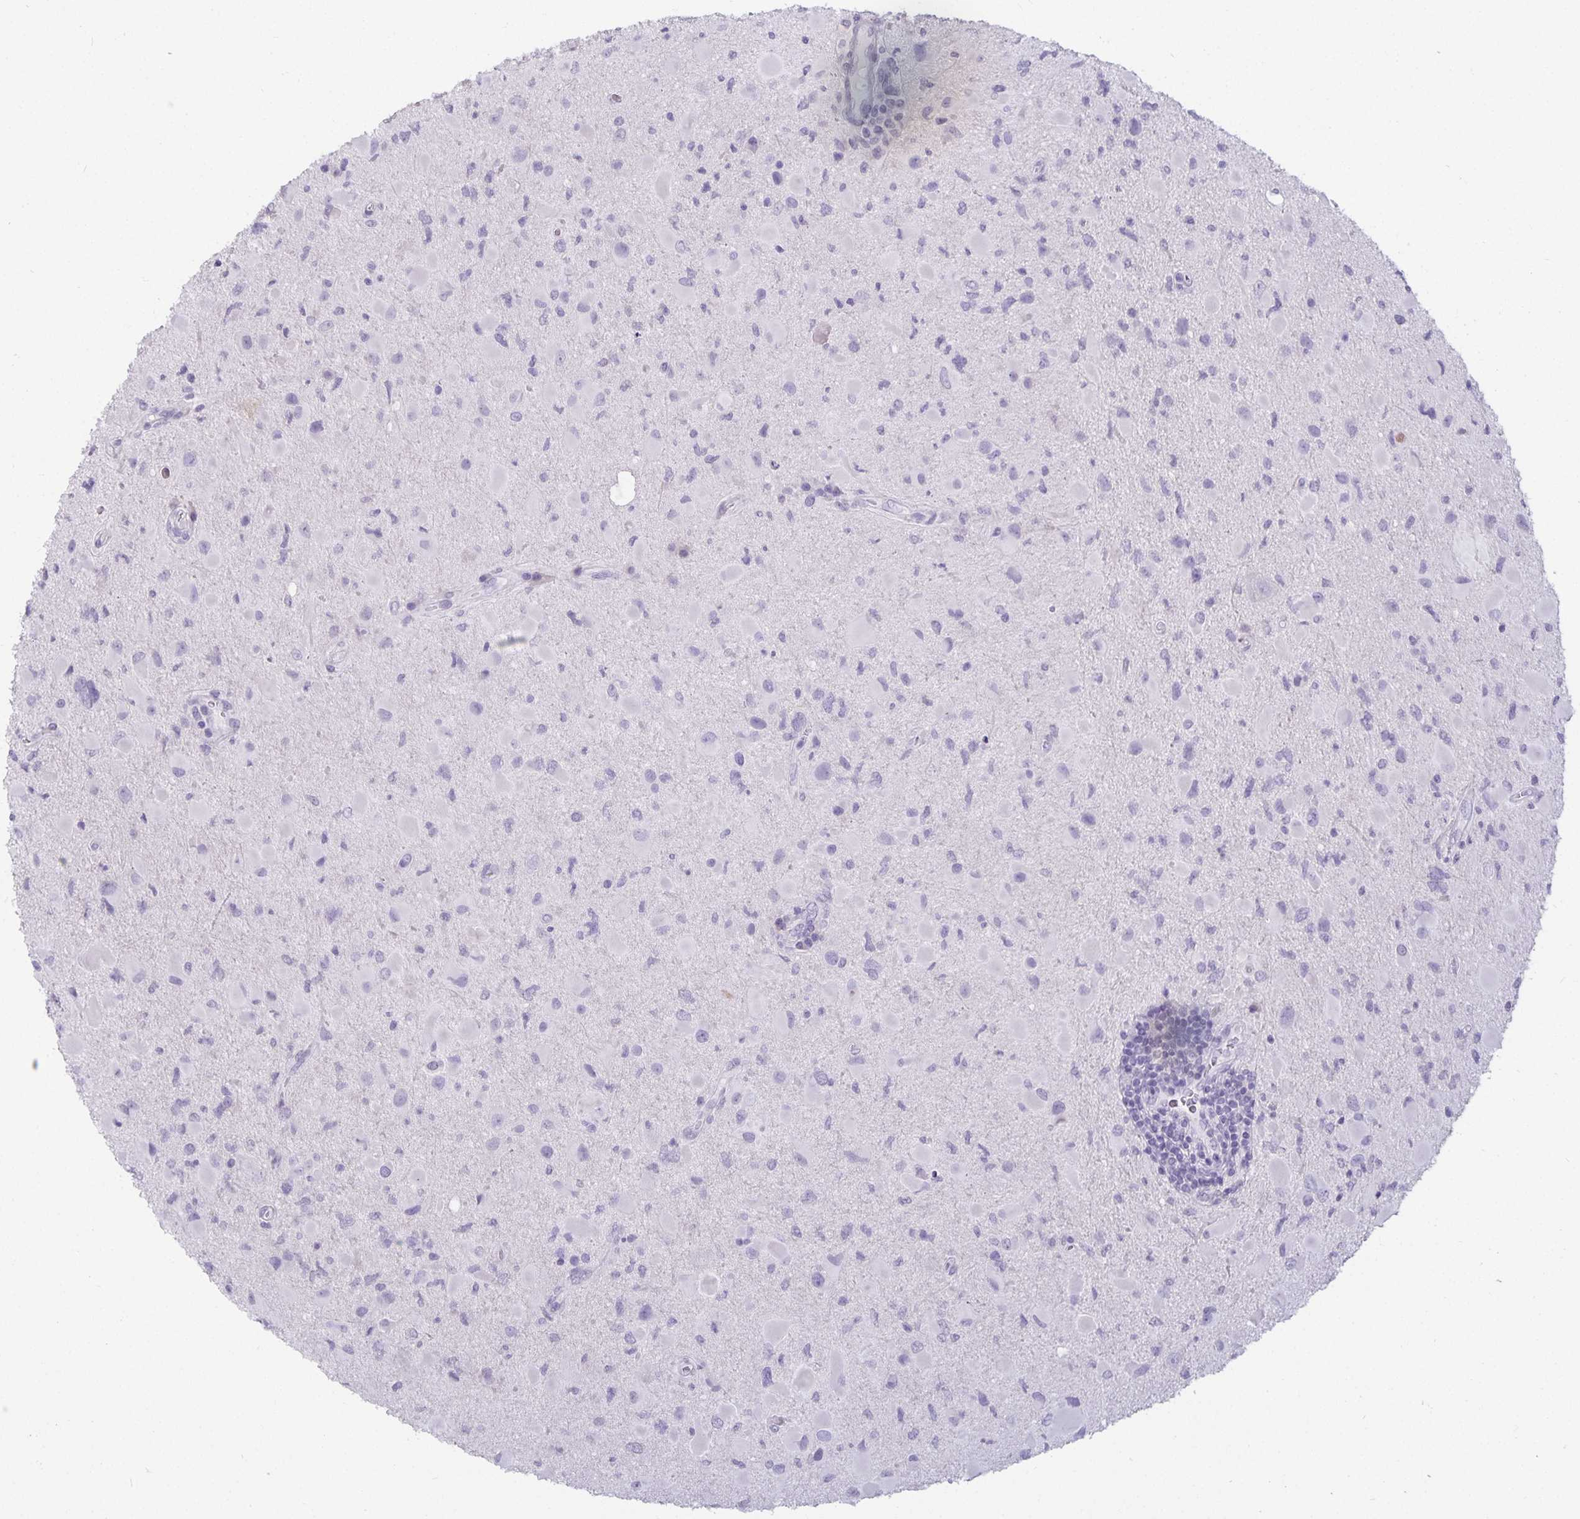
{"staining": {"intensity": "negative", "quantity": "none", "location": "none"}, "tissue": "glioma", "cell_type": "Tumor cells", "image_type": "cancer", "snomed": [{"axis": "morphology", "description": "Glioma, malignant, Low grade"}, {"axis": "topography", "description": "Brain"}], "caption": "Photomicrograph shows no significant protein positivity in tumor cells of glioma.", "gene": "CA12", "patient": {"sex": "female", "age": 32}}